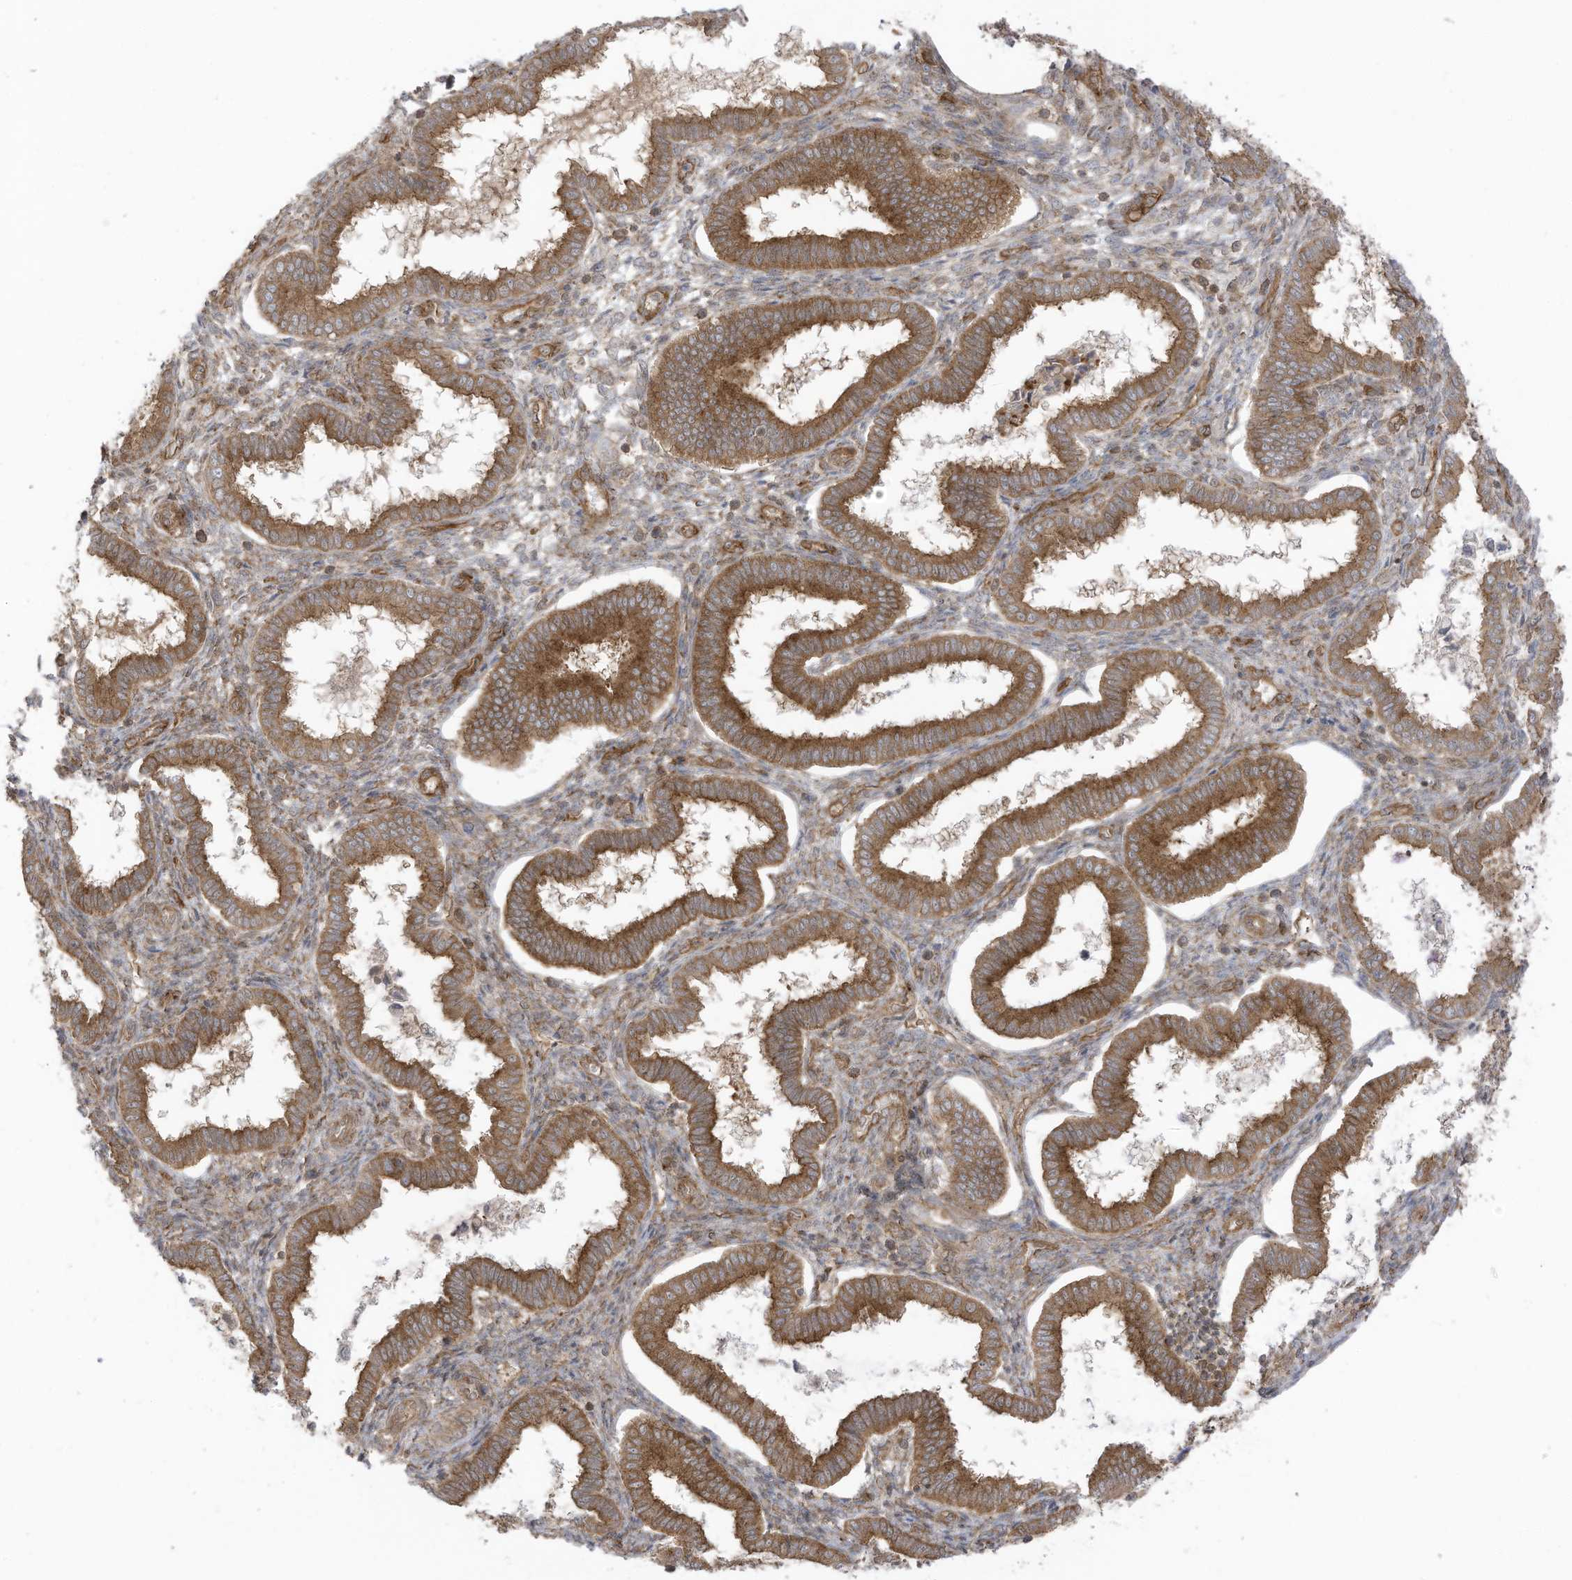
{"staining": {"intensity": "weak", "quantity": "25%-75%", "location": "cytoplasmic/membranous"}, "tissue": "endometrium", "cell_type": "Cells in endometrial stroma", "image_type": "normal", "snomed": [{"axis": "morphology", "description": "Normal tissue, NOS"}, {"axis": "topography", "description": "Endometrium"}], "caption": "A histopathology image of endometrium stained for a protein shows weak cytoplasmic/membranous brown staining in cells in endometrial stroma.", "gene": "REPS1", "patient": {"sex": "female", "age": 24}}